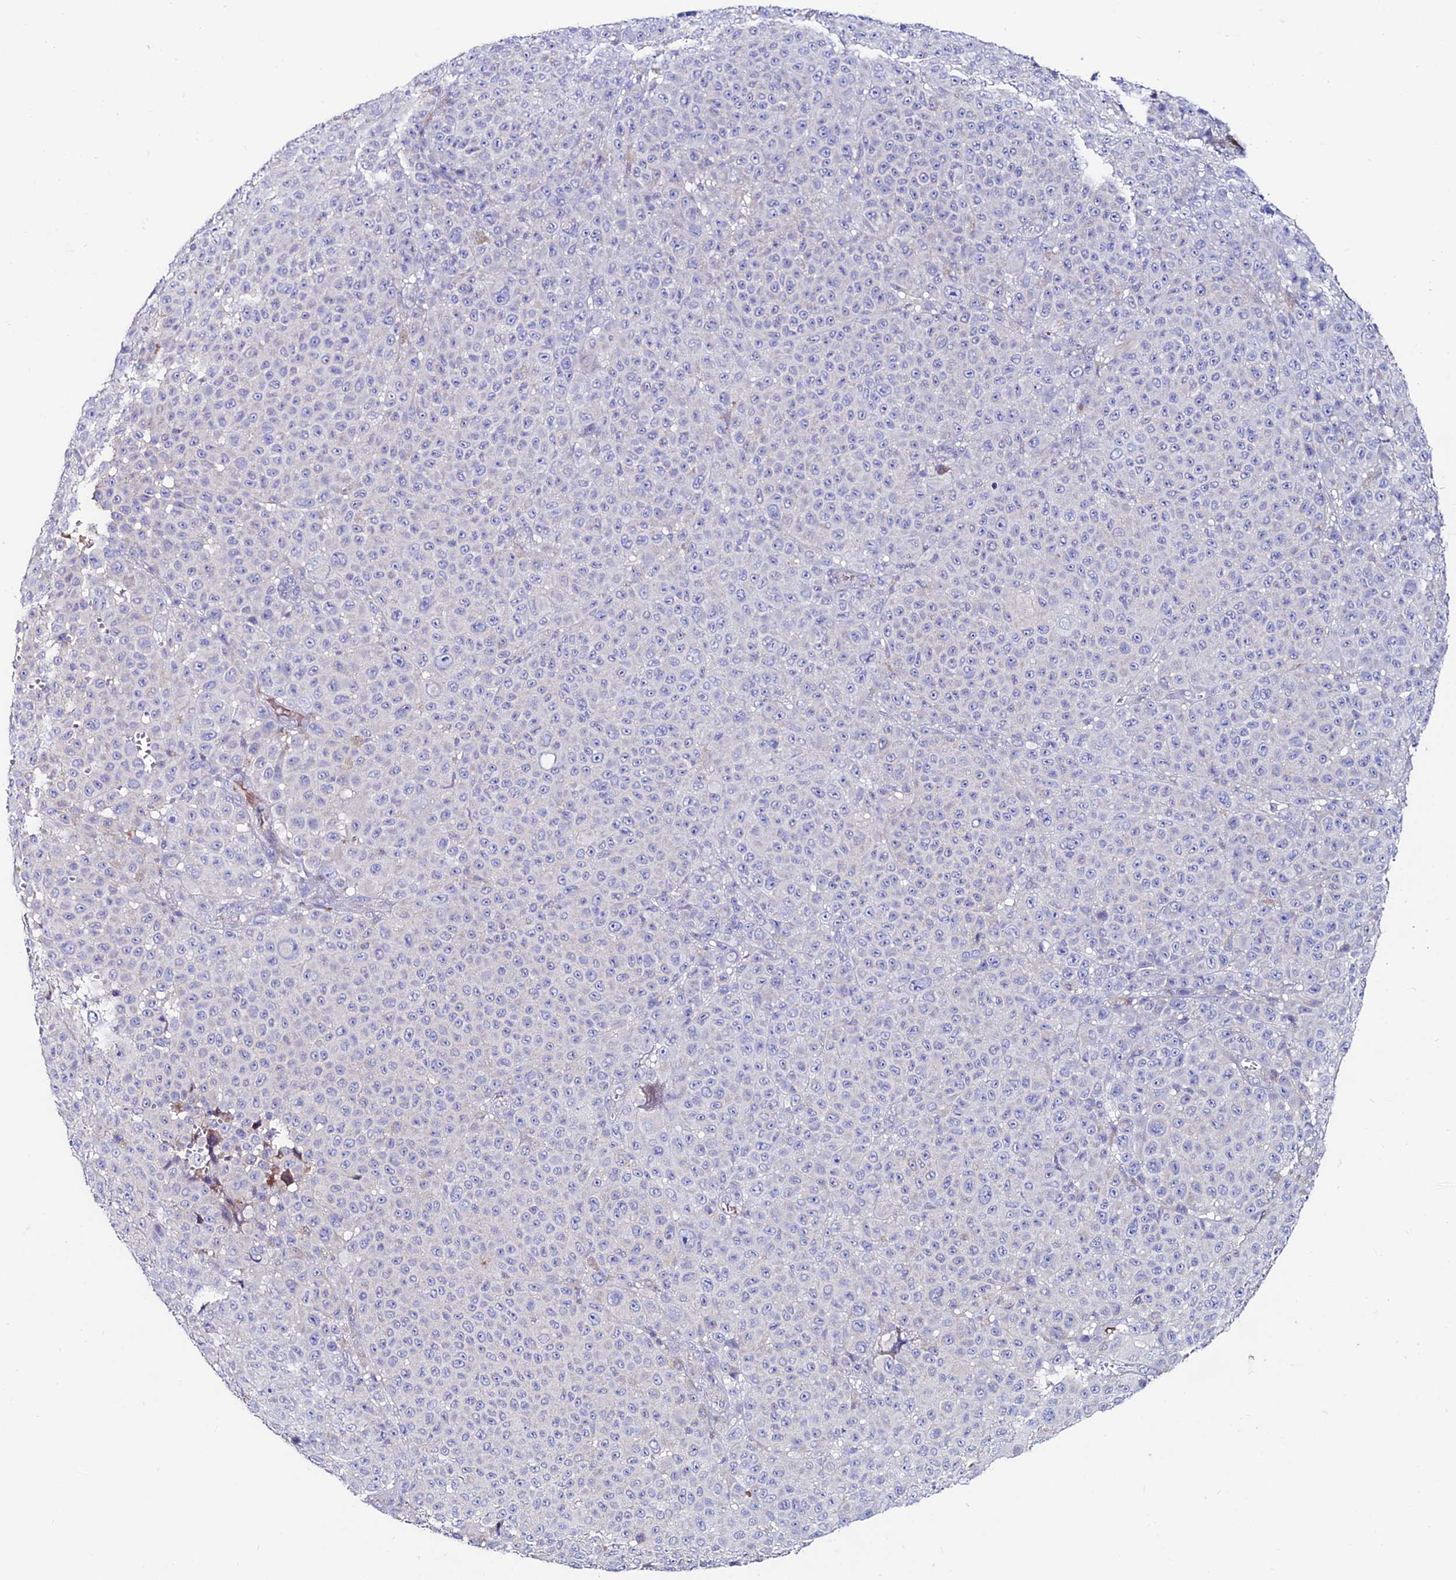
{"staining": {"intensity": "negative", "quantity": "none", "location": "none"}, "tissue": "melanoma", "cell_type": "Tumor cells", "image_type": "cancer", "snomed": [{"axis": "morphology", "description": "Malignant melanoma, NOS"}, {"axis": "topography", "description": "Skin"}], "caption": "Histopathology image shows no significant protein positivity in tumor cells of malignant melanoma. The staining is performed using DAB (3,3'-diaminobenzidine) brown chromogen with nuclei counter-stained in using hematoxylin.", "gene": "SLC25A16", "patient": {"sex": "female", "age": 94}}